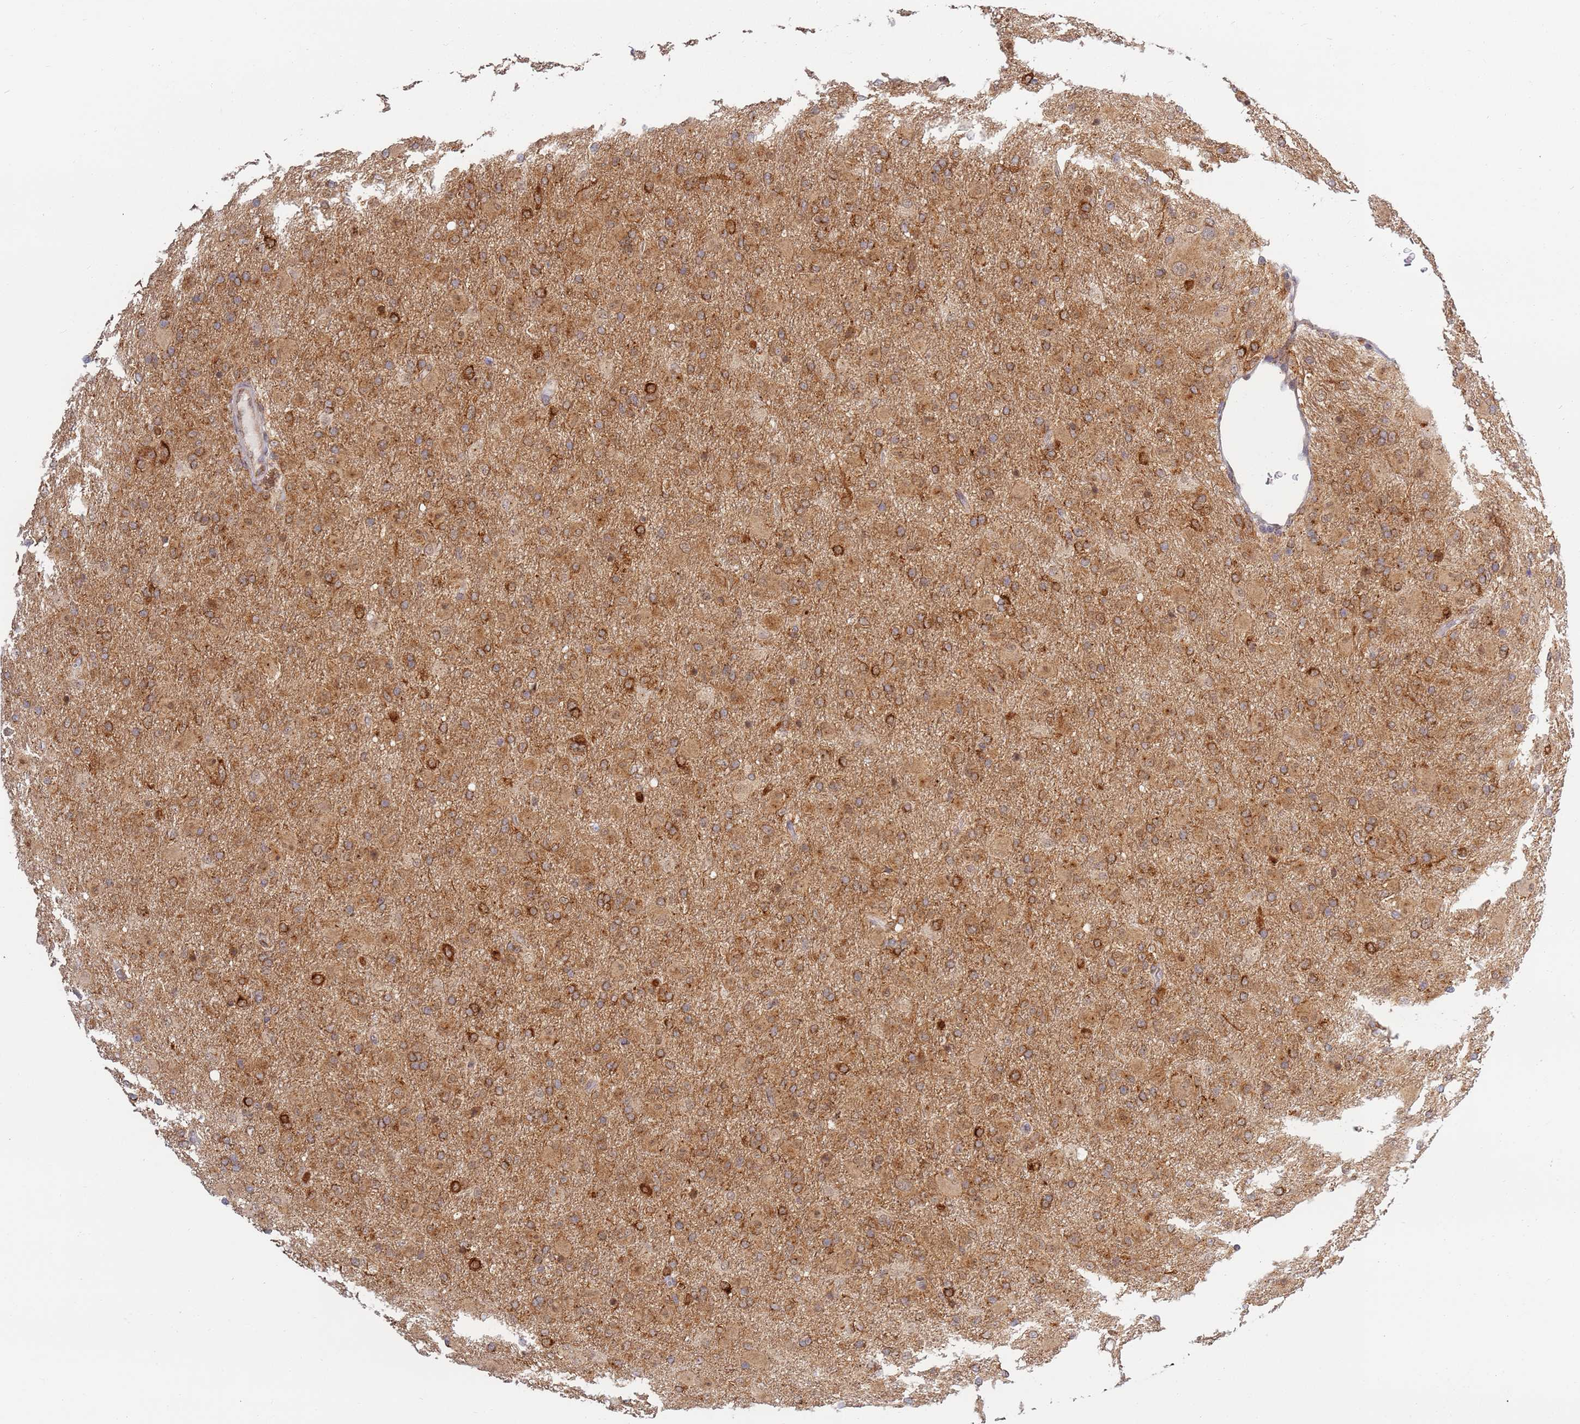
{"staining": {"intensity": "moderate", "quantity": ">75%", "location": "cytoplasmic/membranous"}, "tissue": "glioma", "cell_type": "Tumor cells", "image_type": "cancer", "snomed": [{"axis": "morphology", "description": "Glioma, malignant, Low grade"}, {"axis": "topography", "description": "Brain"}], "caption": "An immunohistochemistry (IHC) histopathology image of tumor tissue is shown. Protein staining in brown labels moderate cytoplasmic/membranous positivity in glioma within tumor cells.", "gene": "CEP170", "patient": {"sex": "male", "age": 65}}